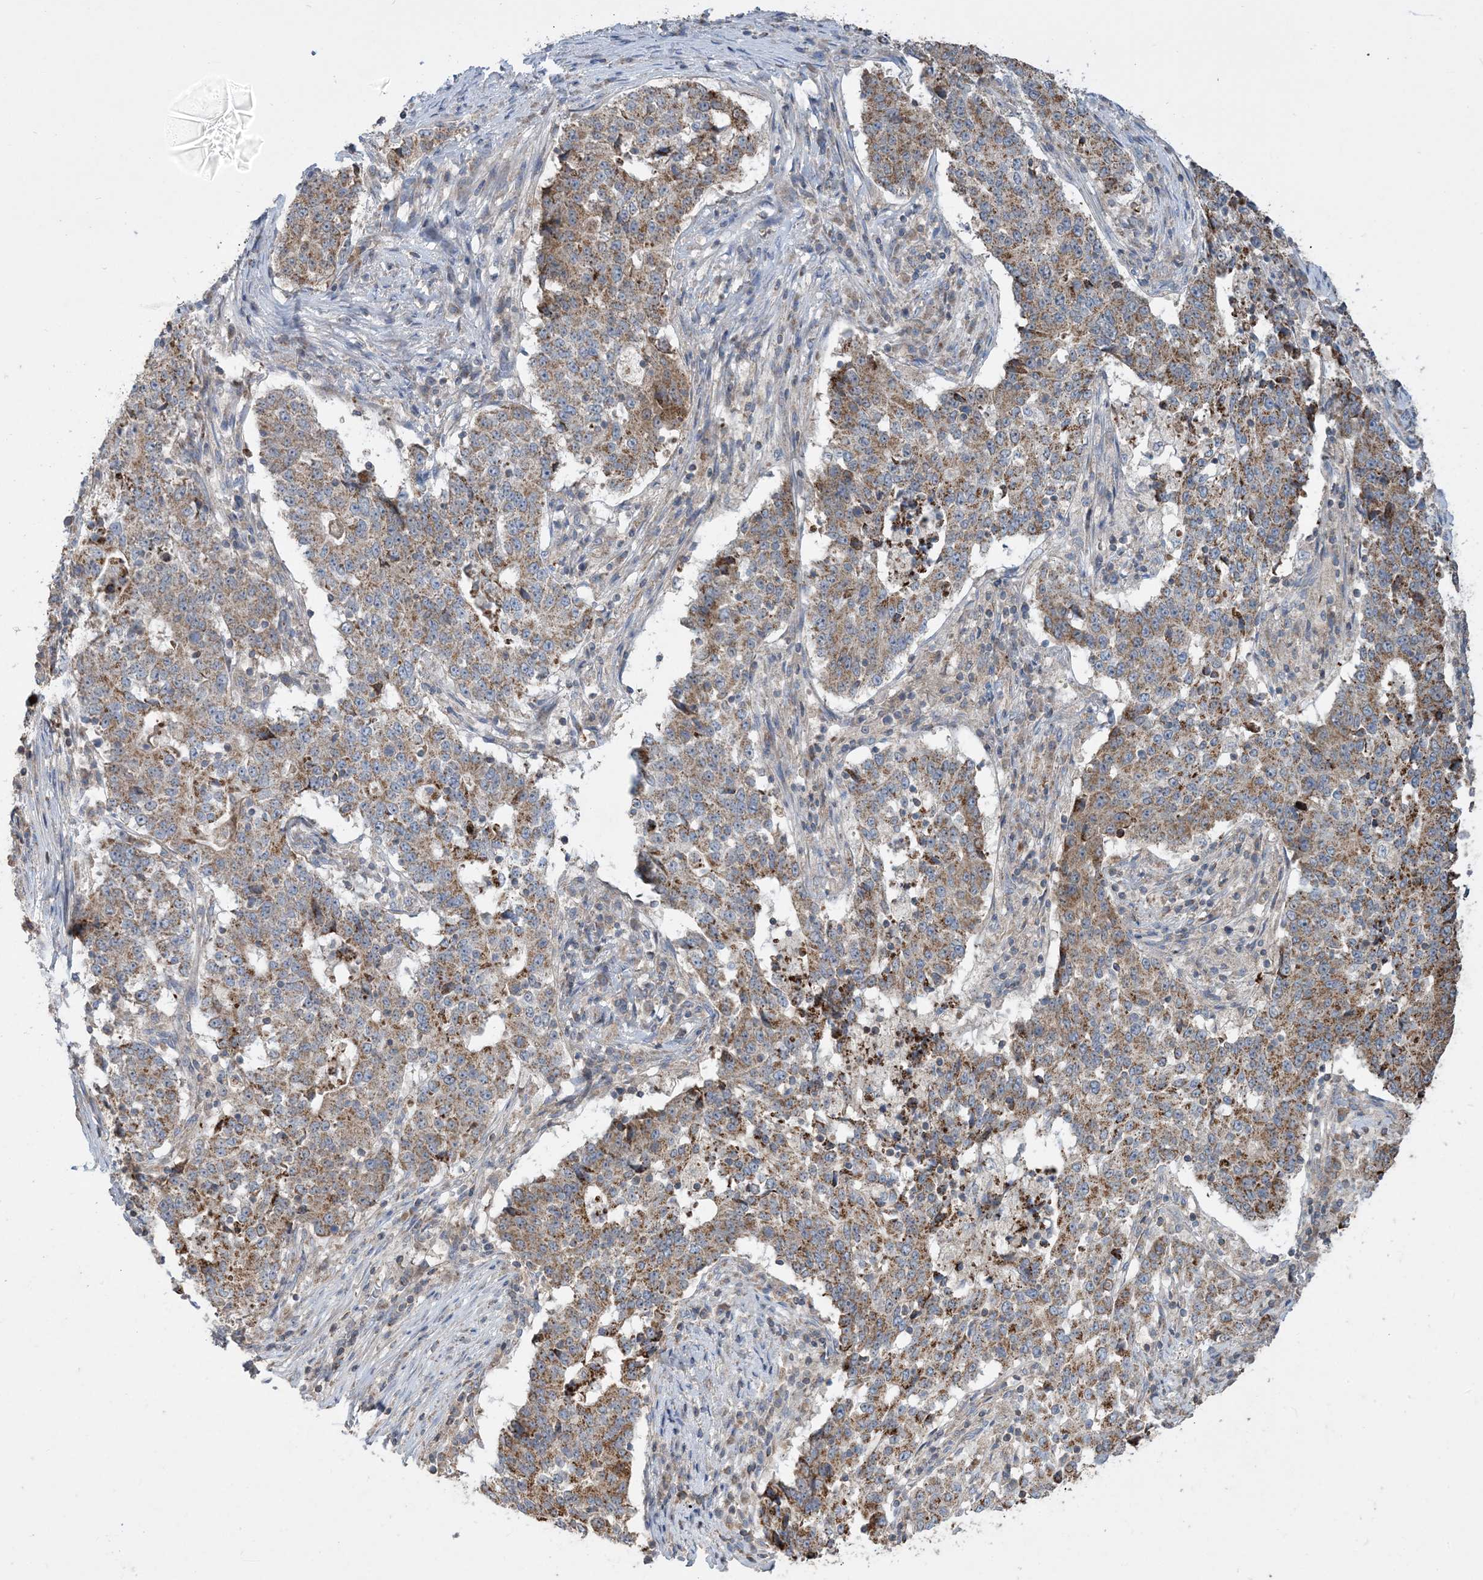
{"staining": {"intensity": "moderate", "quantity": ">75%", "location": "cytoplasmic/membranous"}, "tissue": "stomach cancer", "cell_type": "Tumor cells", "image_type": "cancer", "snomed": [{"axis": "morphology", "description": "Adenocarcinoma, NOS"}, {"axis": "topography", "description": "Stomach"}], "caption": "Stomach cancer tissue displays moderate cytoplasmic/membranous expression in about >75% of tumor cells", "gene": "ECHDC1", "patient": {"sex": "male", "age": 59}}